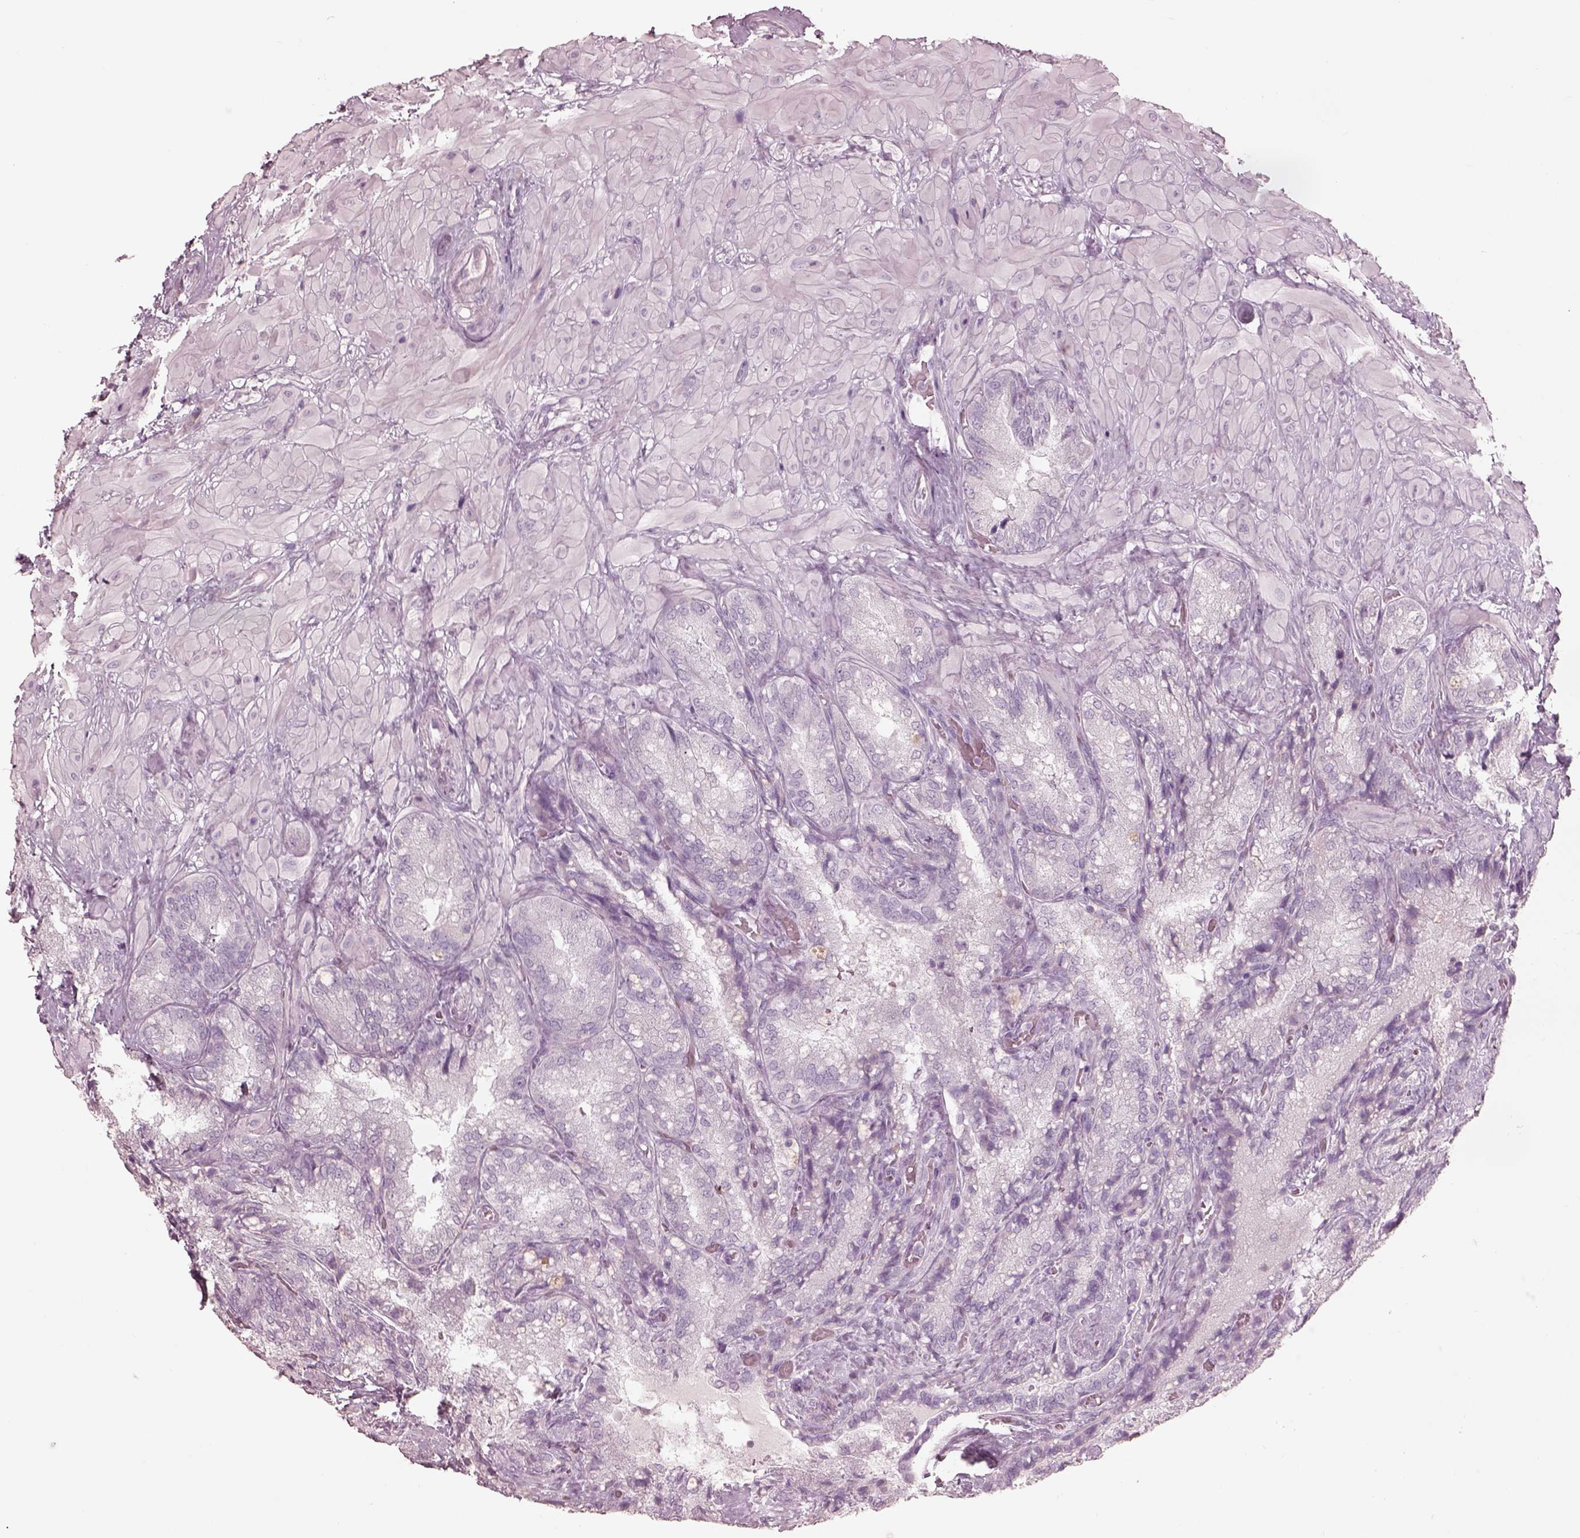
{"staining": {"intensity": "negative", "quantity": "none", "location": "none"}, "tissue": "seminal vesicle", "cell_type": "Glandular cells", "image_type": "normal", "snomed": [{"axis": "morphology", "description": "Normal tissue, NOS"}, {"axis": "topography", "description": "Seminal veicle"}], "caption": "Immunohistochemistry of unremarkable seminal vesicle shows no staining in glandular cells.", "gene": "PDCD1", "patient": {"sex": "male", "age": 57}}